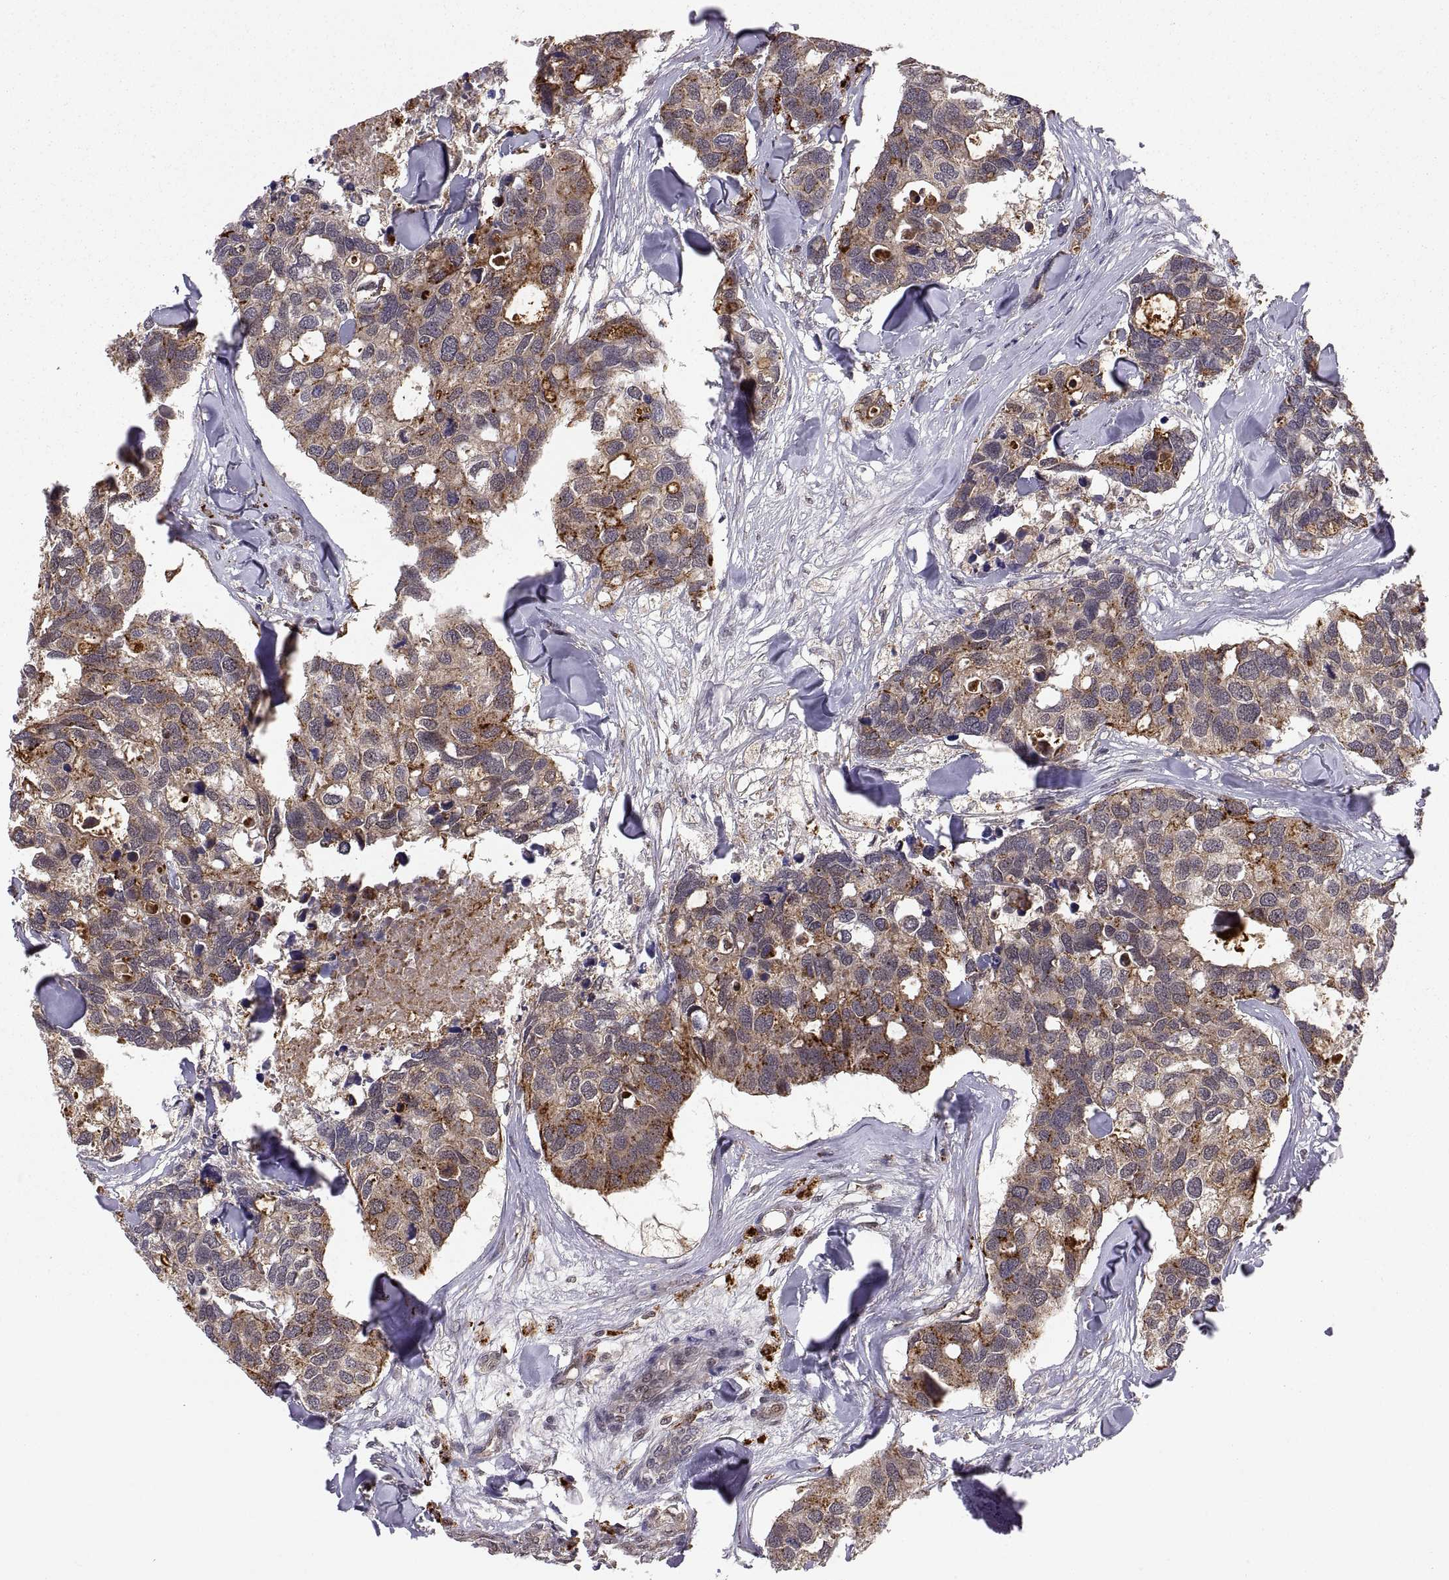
{"staining": {"intensity": "moderate", "quantity": "25%-75%", "location": "cytoplasmic/membranous"}, "tissue": "breast cancer", "cell_type": "Tumor cells", "image_type": "cancer", "snomed": [{"axis": "morphology", "description": "Duct carcinoma"}, {"axis": "topography", "description": "Breast"}], "caption": "Immunohistochemical staining of breast cancer displays medium levels of moderate cytoplasmic/membranous expression in about 25%-75% of tumor cells. Using DAB (3,3'-diaminobenzidine) (brown) and hematoxylin (blue) stains, captured at high magnification using brightfield microscopy.", "gene": "PSMC2", "patient": {"sex": "female", "age": 83}}